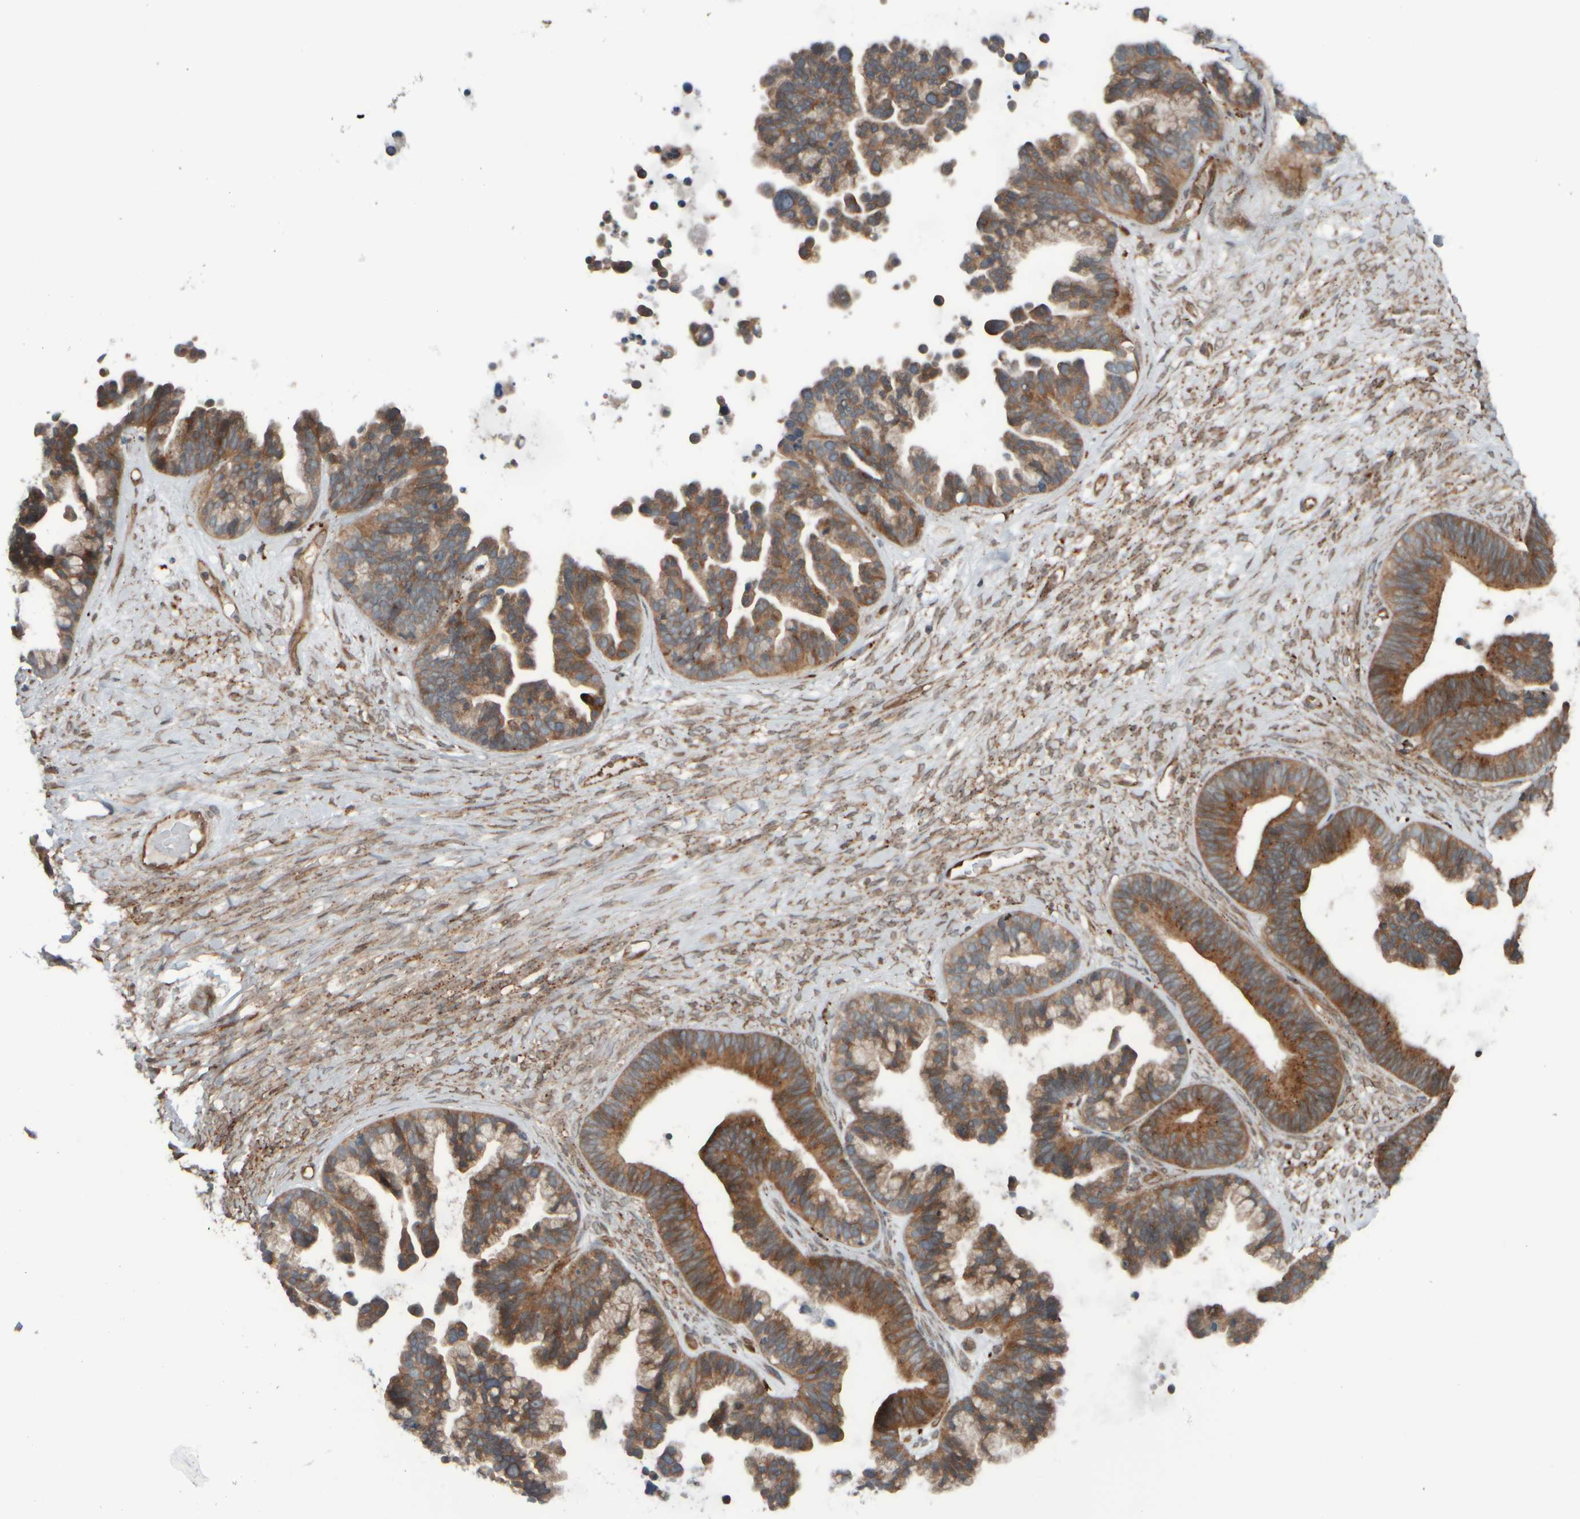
{"staining": {"intensity": "moderate", "quantity": ">75%", "location": "cytoplasmic/membranous"}, "tissue": "ovarian cancer", "cell_type": "Tumor cells", "image_type": "cancer", "snomed": [{"axis": "morphology", "description": "Cystadenocarcinoma, serous, NOS"}, {"axis": "topography", "description": "Ovary"}], "caption": "Serous cystadenocarcinoma (ovarian) stained with DAB (3,3'-diaminobenzidine) IHC demonstrates medium levels of moderate cytoplasmic/membranous staining in approximately >75% of tumor cells. (brown staining indicates protein expression, while blue staining denotes nuclei).", "gene": "GIGYF1", "patient": {"sex": "female", "age": 56}}